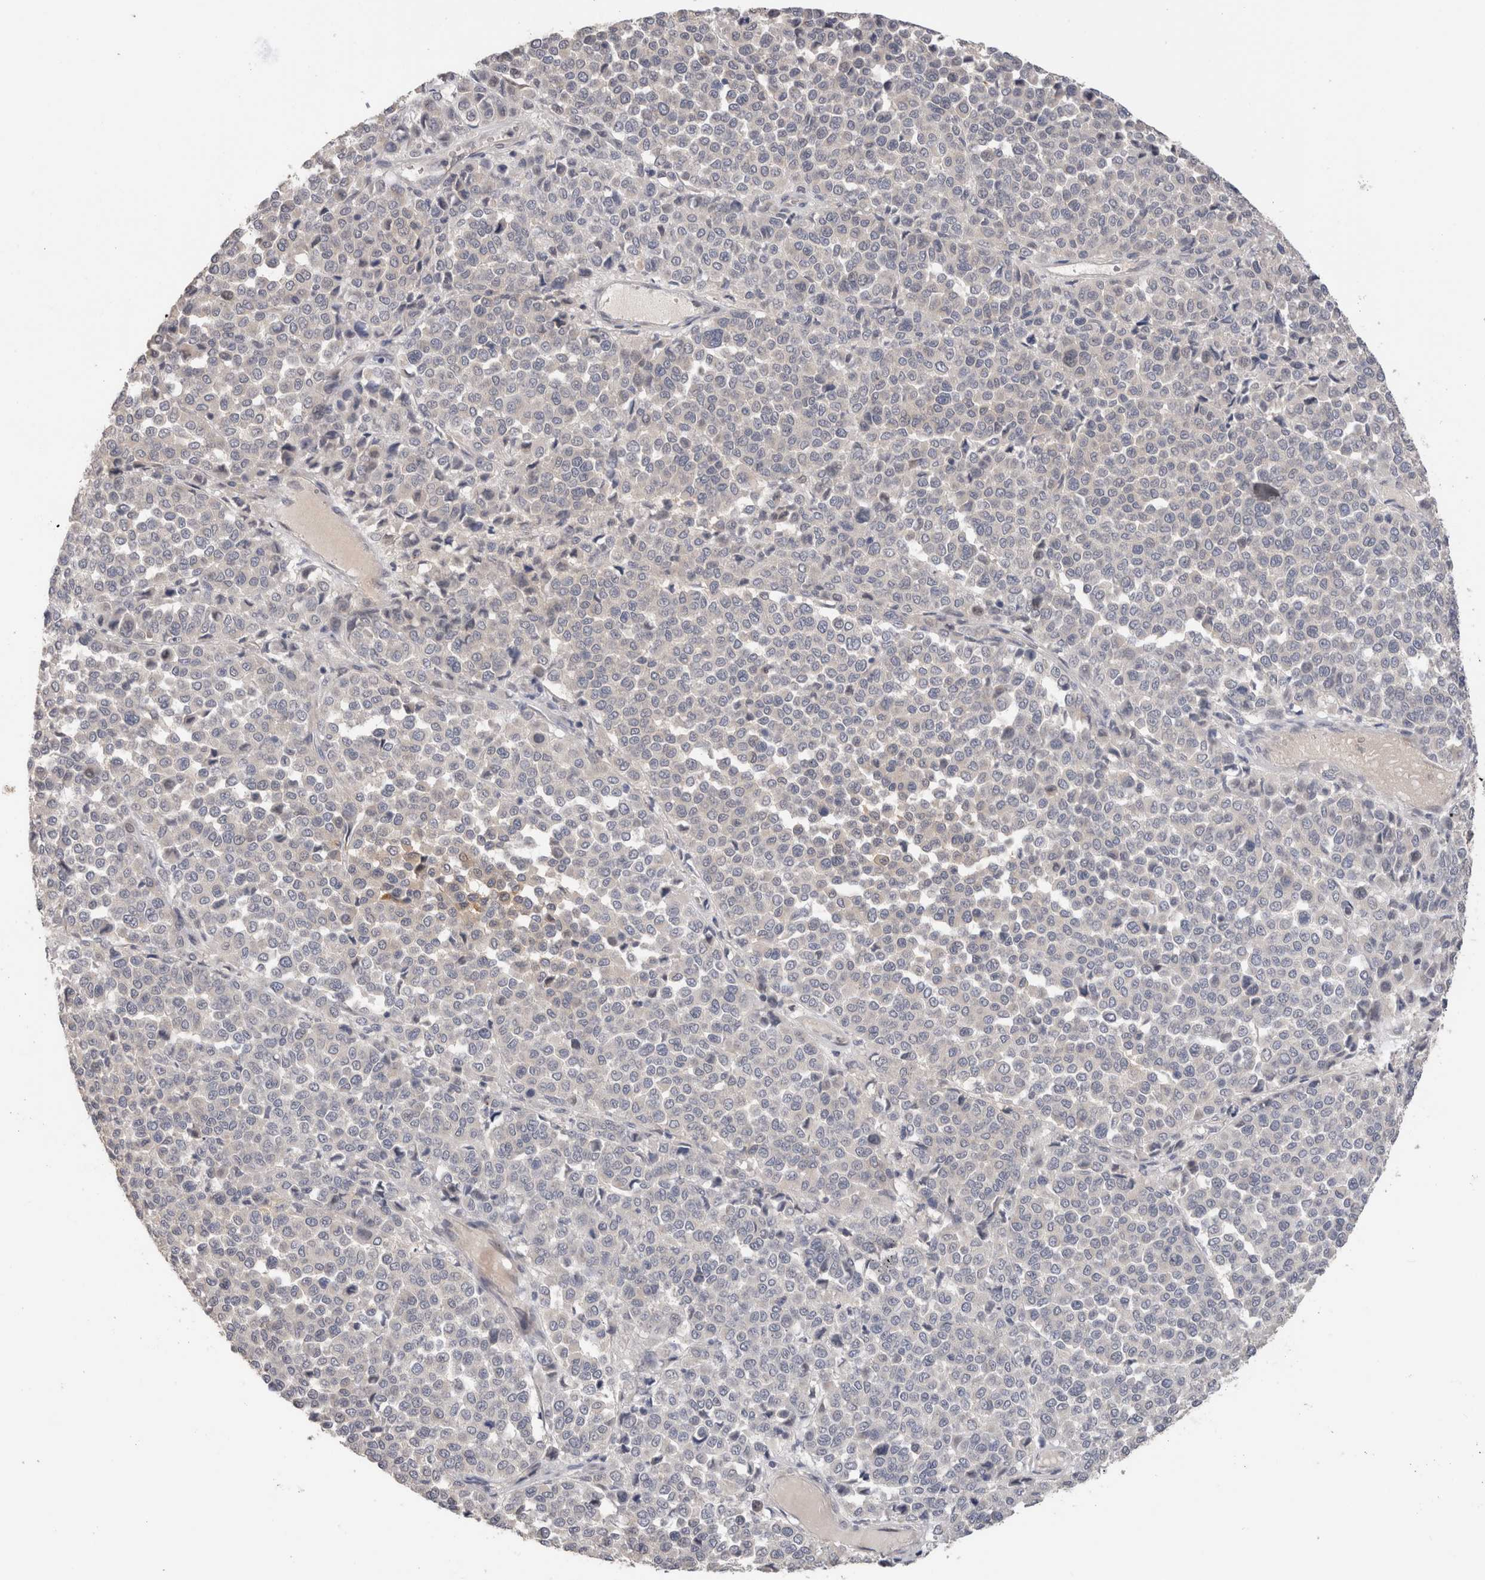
{"staining": {"intensity": "negative", "quantity": "none", "location": "none"}, "tissue": "melanoma", "cell_type": "Tumor cells", "image_type": "cancer", "snomed": [{"axis": "morphology", "description": "Malignant melanoma, Metastatic site"}, {"axis": "topography", "description": "Pancreas"}], "caption": "The immunohistochemistry (IHC) photomicrograph has no significant staining in tumor cells of malignant melanoma (metastatic site) tissue.", "gene": "CRYBG1", "patient": {"sex": "female", "age": 30}}